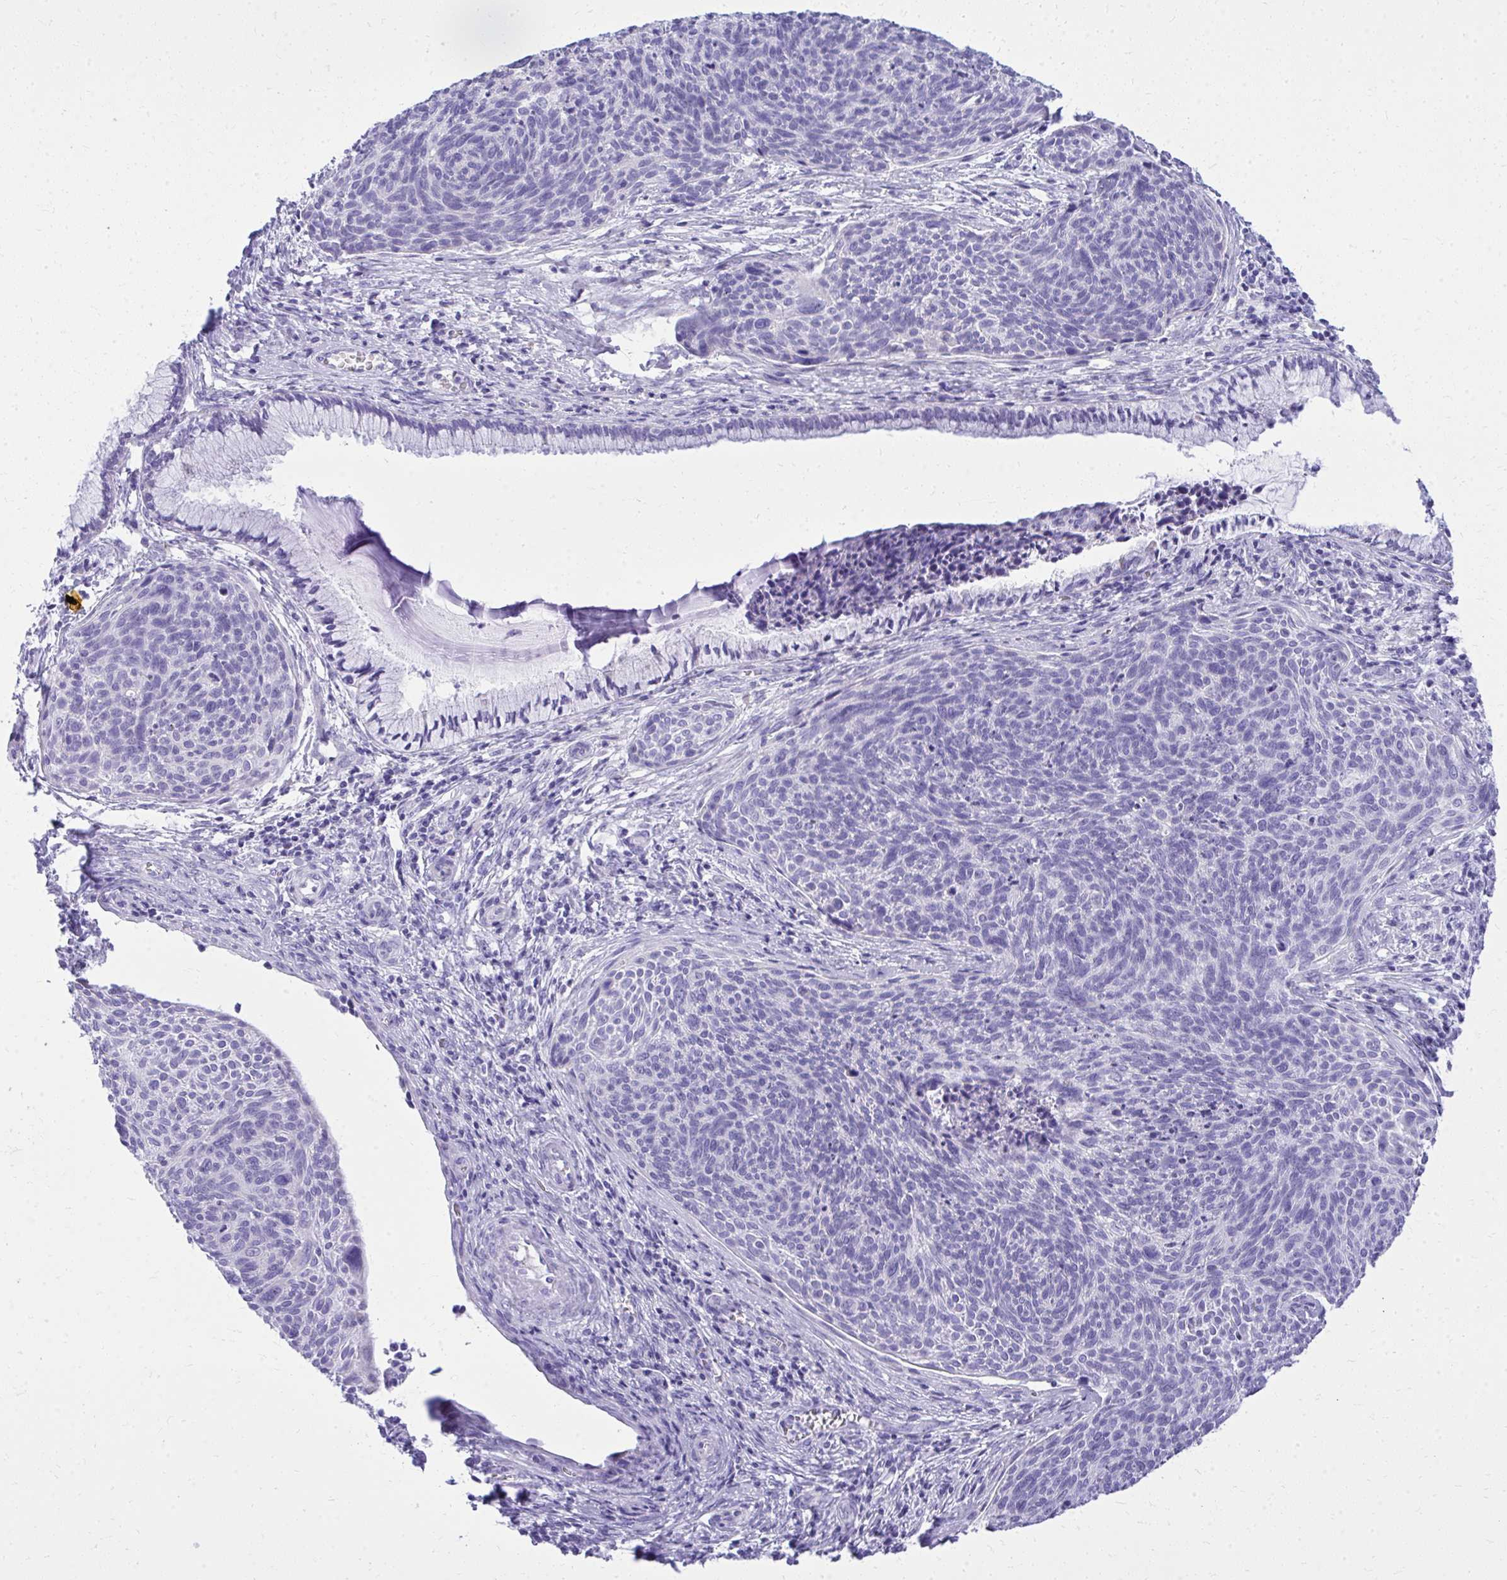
{"staining": {"intensity": "negative", "quantity": "none", "location": "none"}, "tissue": "cervical cancer", "cell_type": "Tumor cells", "image_type": "cancer", "snomed": [{"axis": "morphology", "description": "Squamous cell carcinoma, NOS"}, {"axis": "topography", "description": "Cervix"}], "caption": "Tumor cells show no significant protein positivity in cervical squamous cell carcinoma.", "gene": "RALYL", "patient": {"sex": "female", "age": 49}}